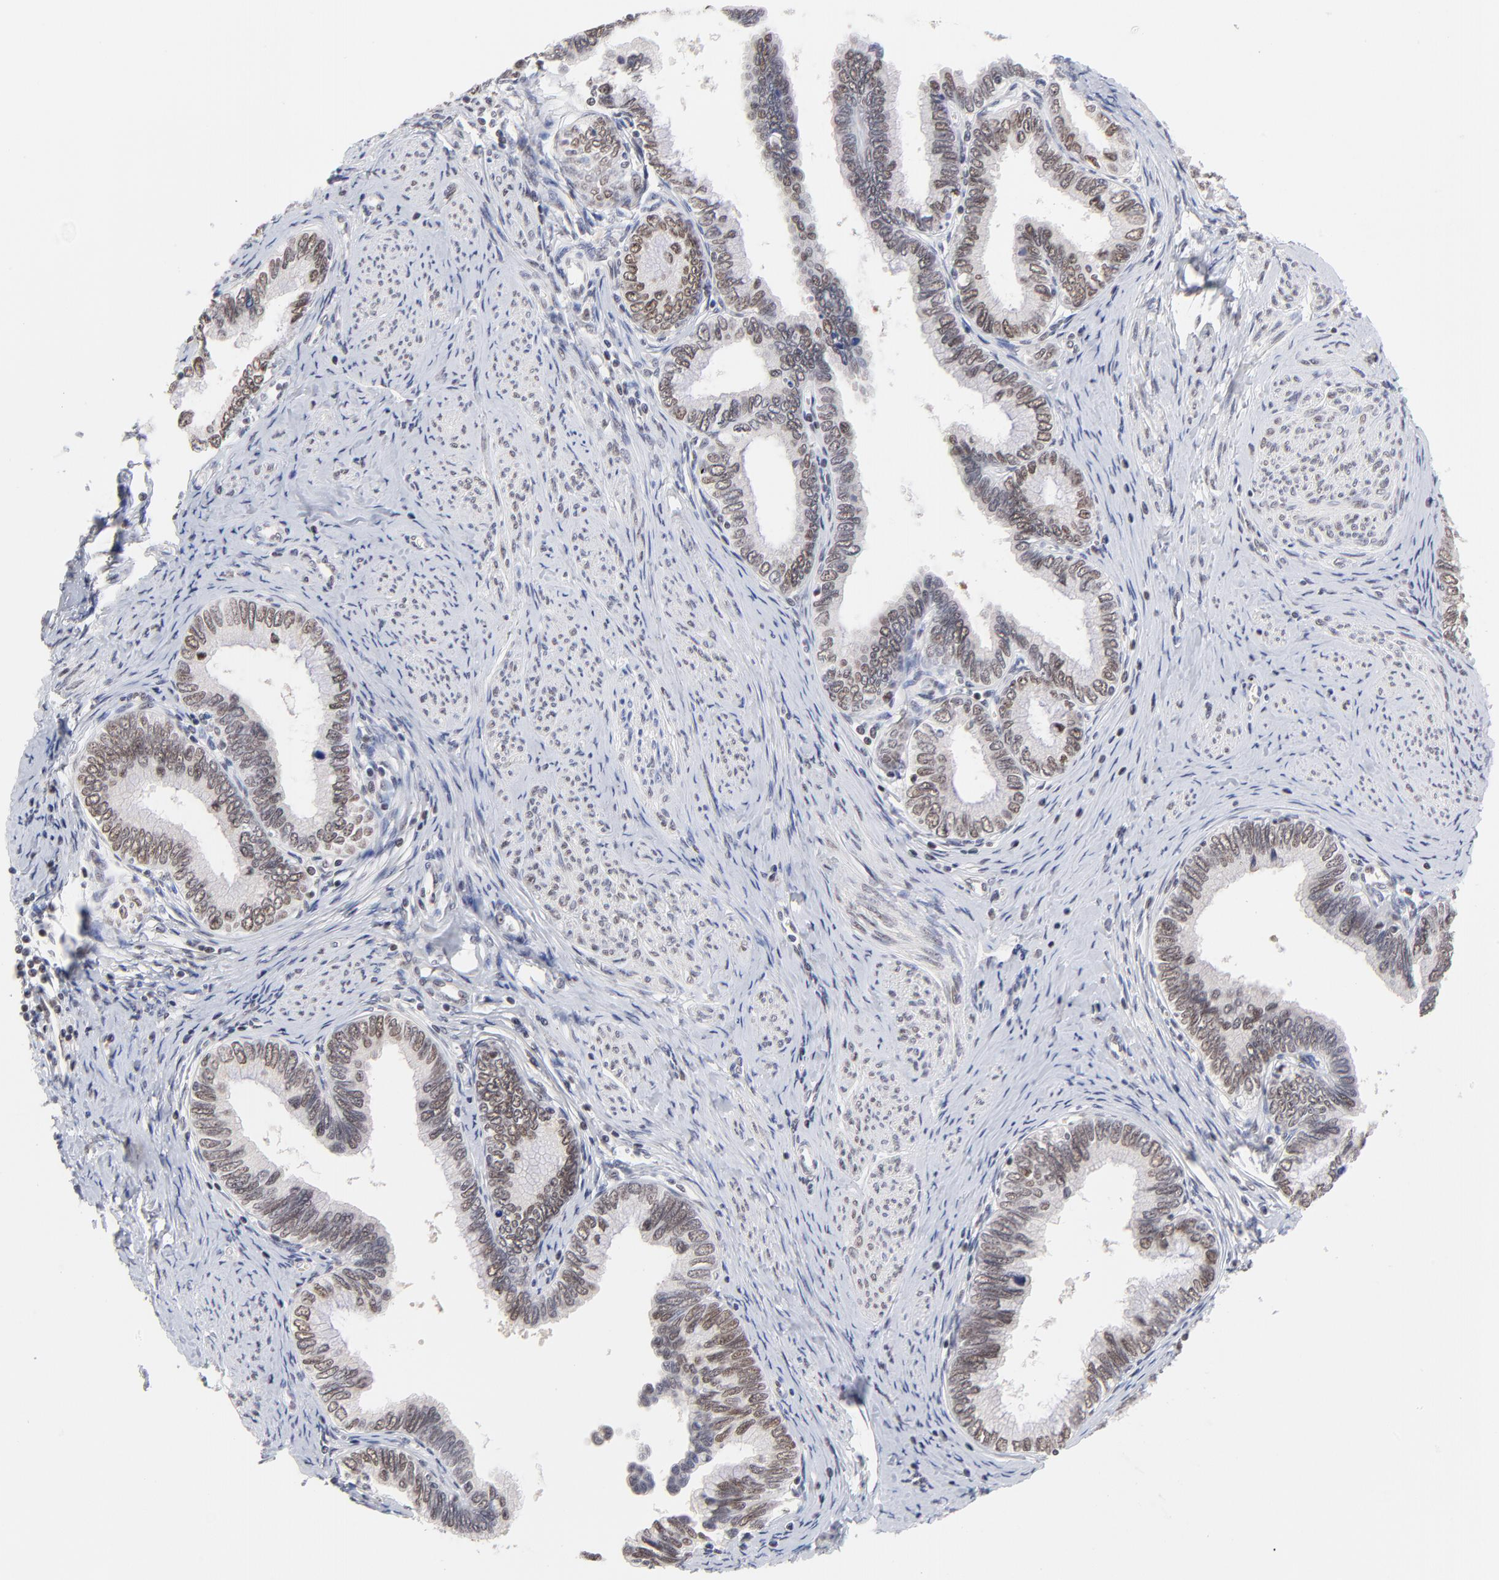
{"staining": {"intensity": "weak", "quantity": ">75%", "location": "nuclear"}, "tissue": "cervical cancer", "cell_type": "Tumor cells", "image_type": "cancer", "snomed": [{"axis": "morphology", "description": "Adenocarcinoma, NOS"}, {"axis": "topography", "description": "Cervix"}], "caption": "Protein analysis of adenocarcinoma (cervical) tissue exhibits weak nuclear expression in approximately >75% of tumor cells.", "gene": "OGFOD1", "patient": {"sex": "female", "age": 49}}